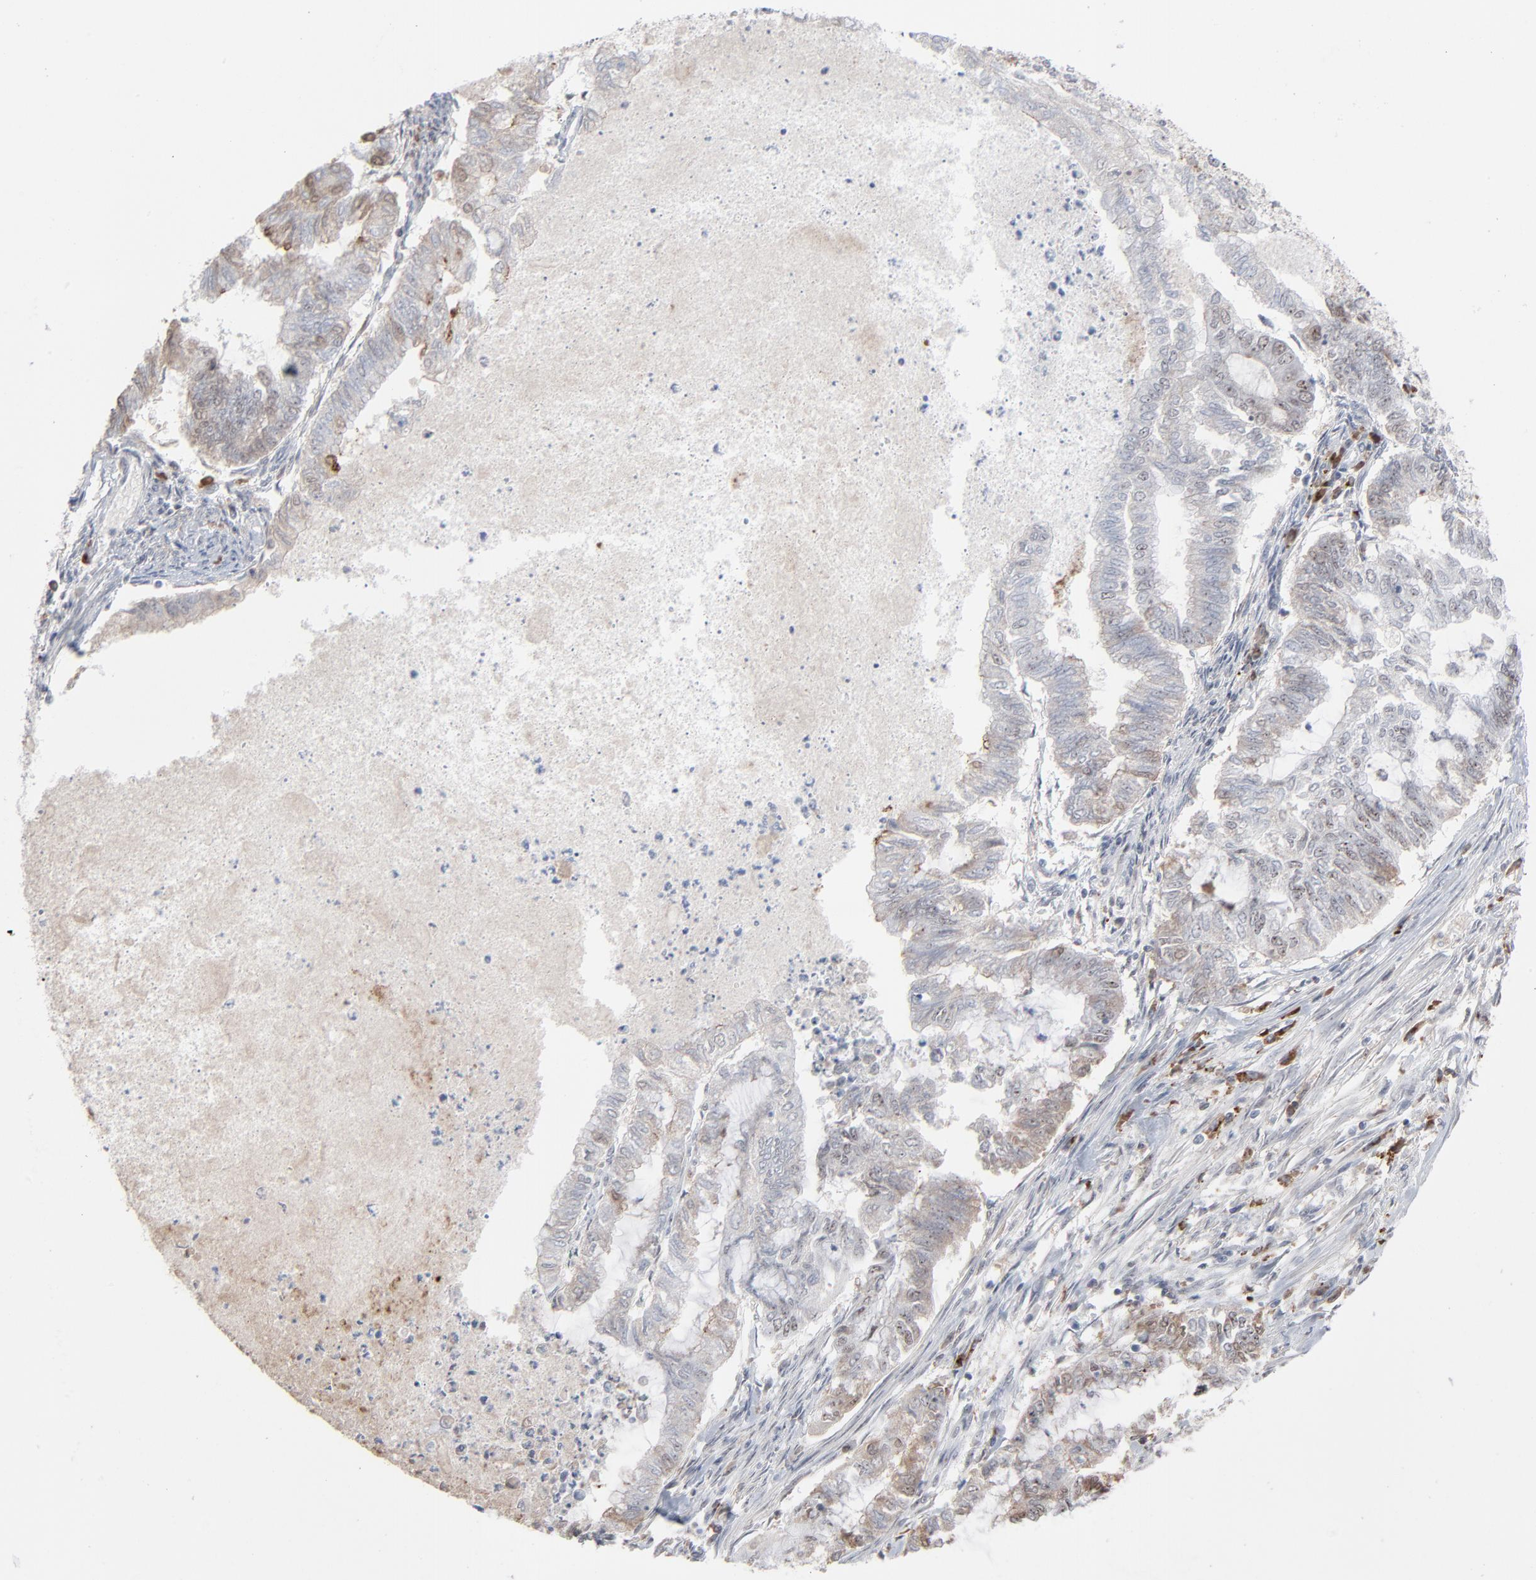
{"staining": {"intensity": "moderate", "quantity": "<25%", "location": "cytoplasmic/membranous,nuclear"}, "tissue": "endometrial cancer", "cell_type": "Tumor cells", "image_type": "cancer", "snomed": [{"axis": "morphology", "description": "Adenocarcinoma, NOS"}, {"axis": "topography", "description": "Endometrium"}], "caption": "Endometrial cancer (adenocarcinoma) stained with a brown dye reveals moderate cytoplasmic/membranous and nuclear positive staining in approximately <25% of tumor cells.", "gene": "MPHOSPH6", "patient": {"sex": "female", "age": 79}}